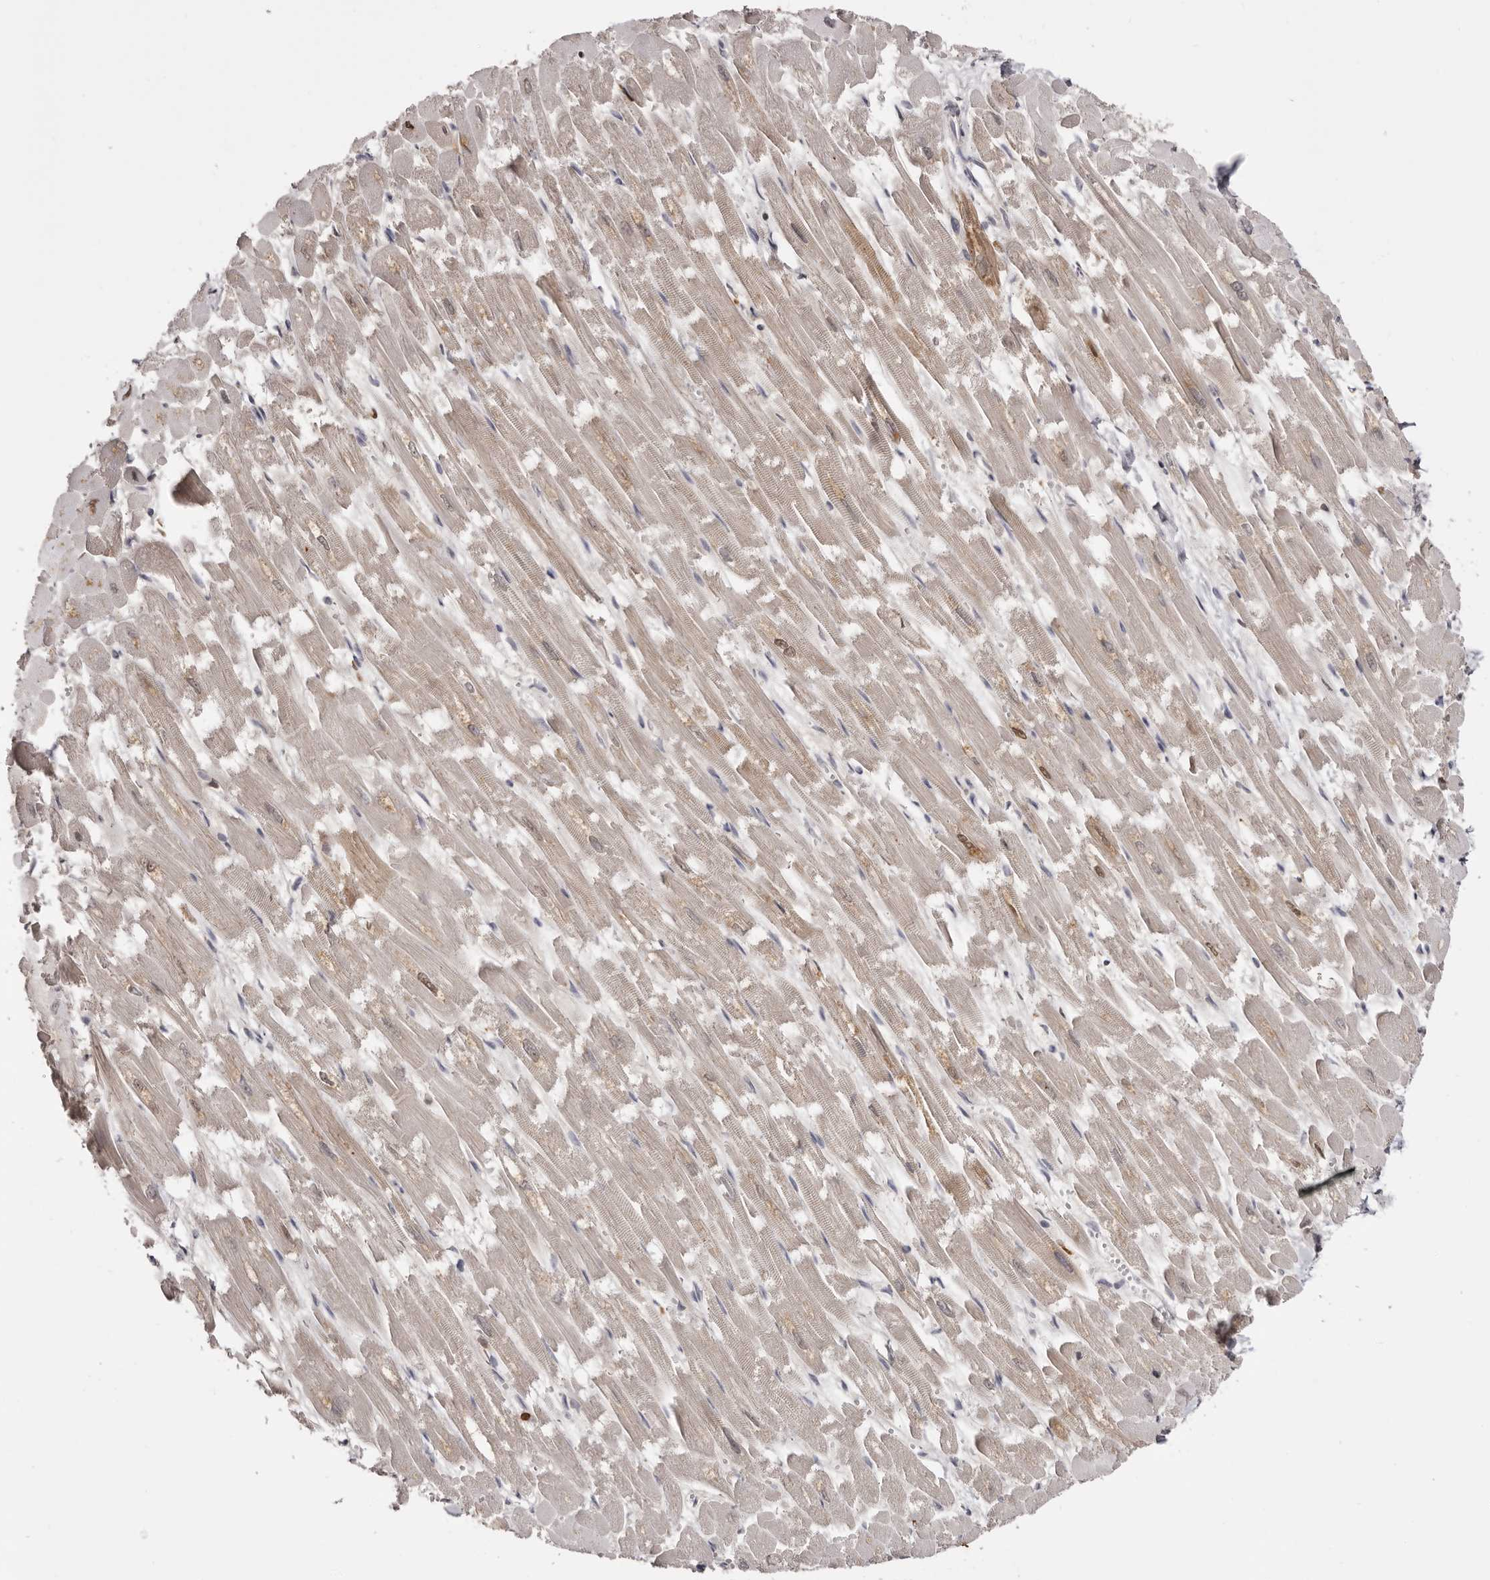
{"staining": {"intensity": "moderate", "quantity": "<25%", "location": "cytoplasmic/membranous"}, "tissue": "heart muscle", "cell_type": "Cardiomyocytes", "image_type": "normal", "snomed": [{"axis": "morphology", "description": "Normal tissue, NOS"}, {"axis": "topography", "description": "Heart"}], "caption": "Immunohistochemical staining of normal heart muscle reveals moderate cytoplasmic/membranous protein positivity in about <25% of cardiomyocytes. Ihc stains the protein of interest in brown and the nuclei are stained blue.", "gene": "TNNI1", "patient": {"sex": "male", "age": 54}}